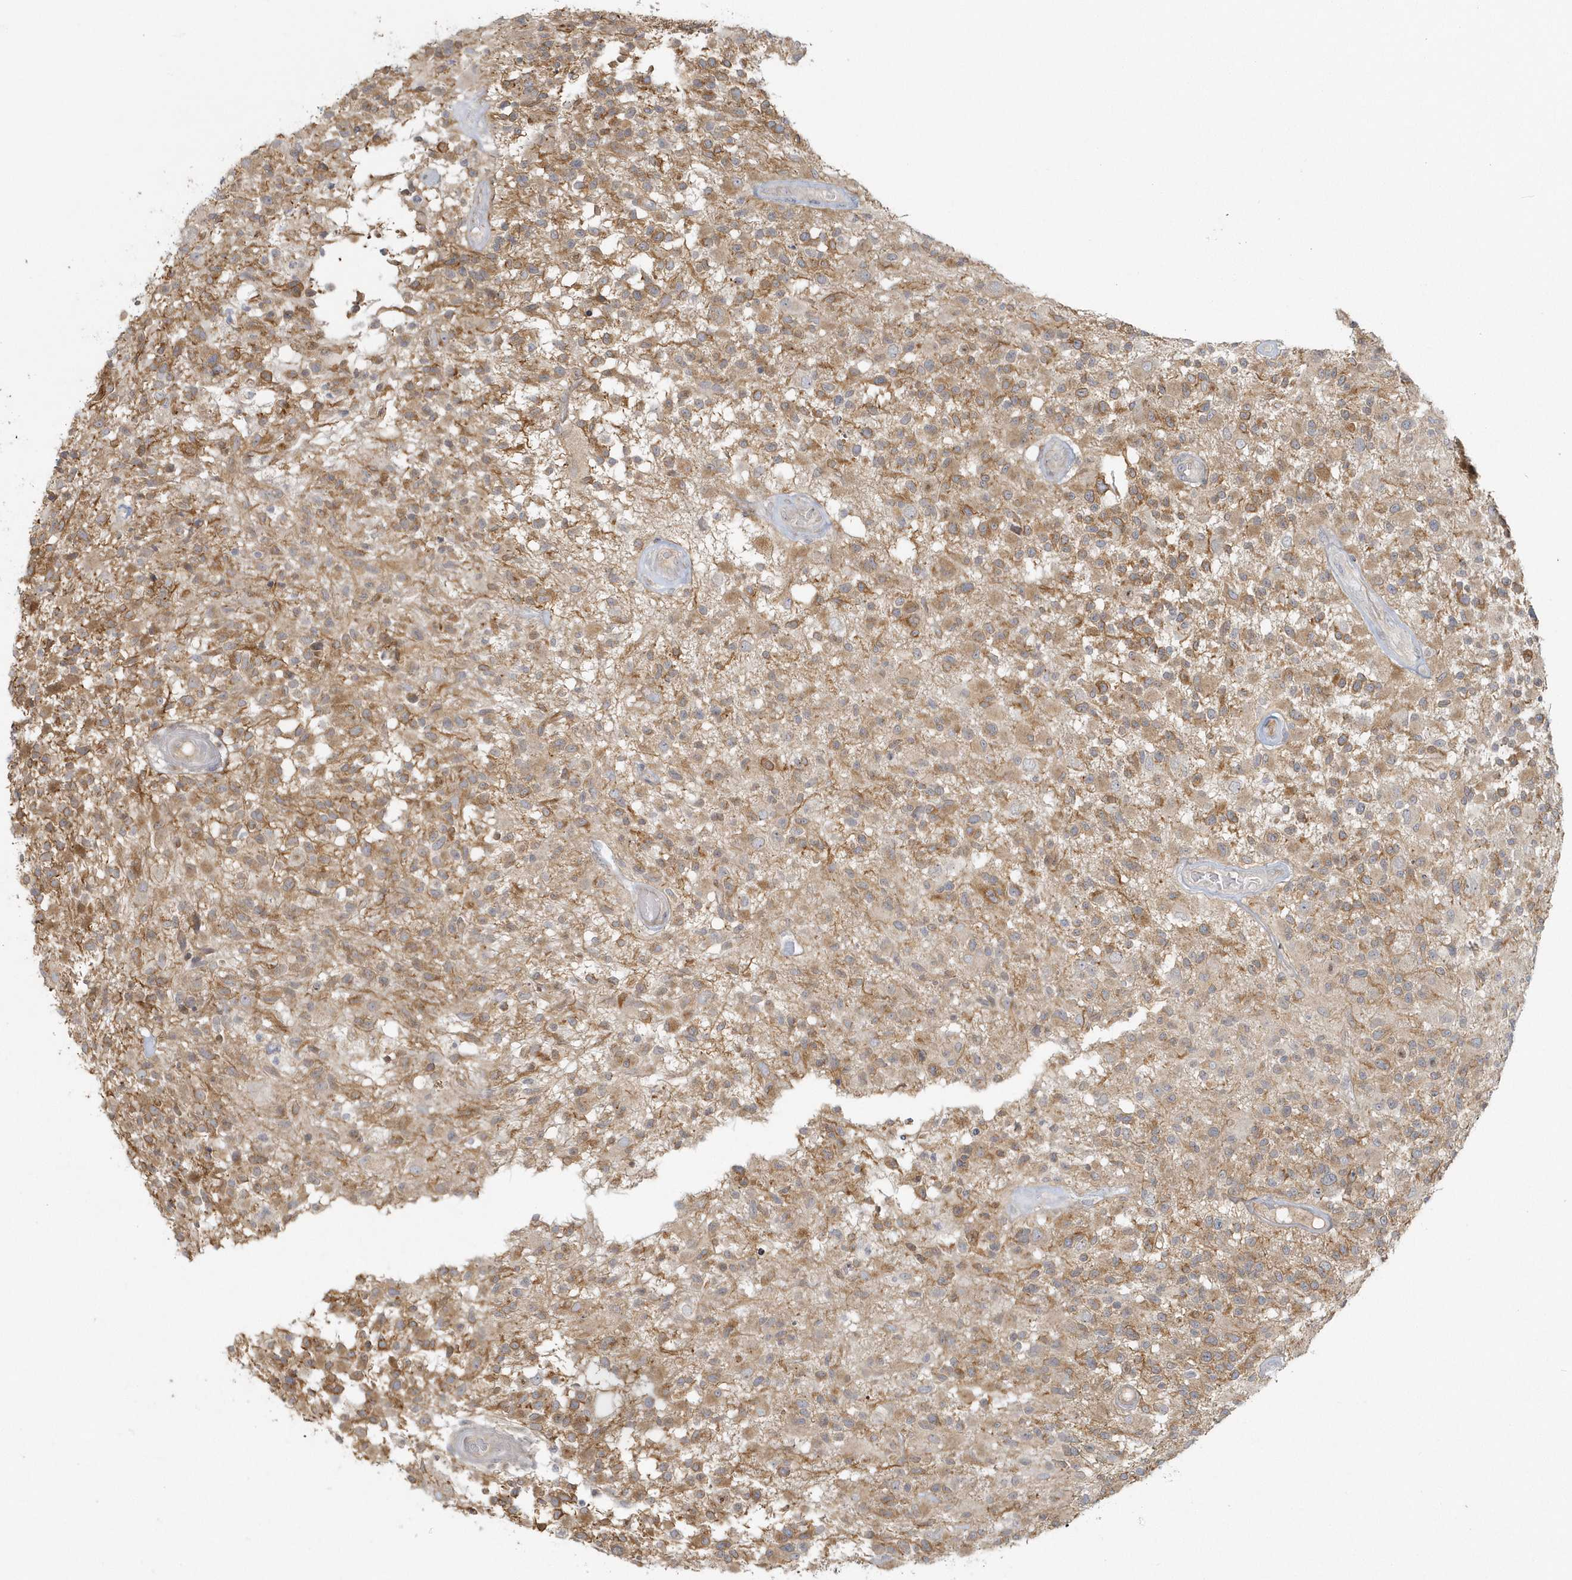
{"staining": {"intensity": "moderate", "quantity": ">75%", "location": "cytoplasmic/membranous"}, "tissue": "glioma", "cell_type": "Tumor cells", "image_type": "cancer", "snomed": [{"axis": "morphology", "description": "Glioma, malignant, High grade"}, {"axis": "morphology", "description": "Glioblastoma, NOS"}, {"axis": "topography", "description": "Brain"}], "caption": "Immunohistochemistry (IHC) (DAB (3,3'-diaminobenzidine)) staining of glioma reveals moderate cytoplasmic/membranous protein positivity in about >75% of tumor cells.", "gene": "BLTP3A", "patient": {"sex": "male", "age": 60}}